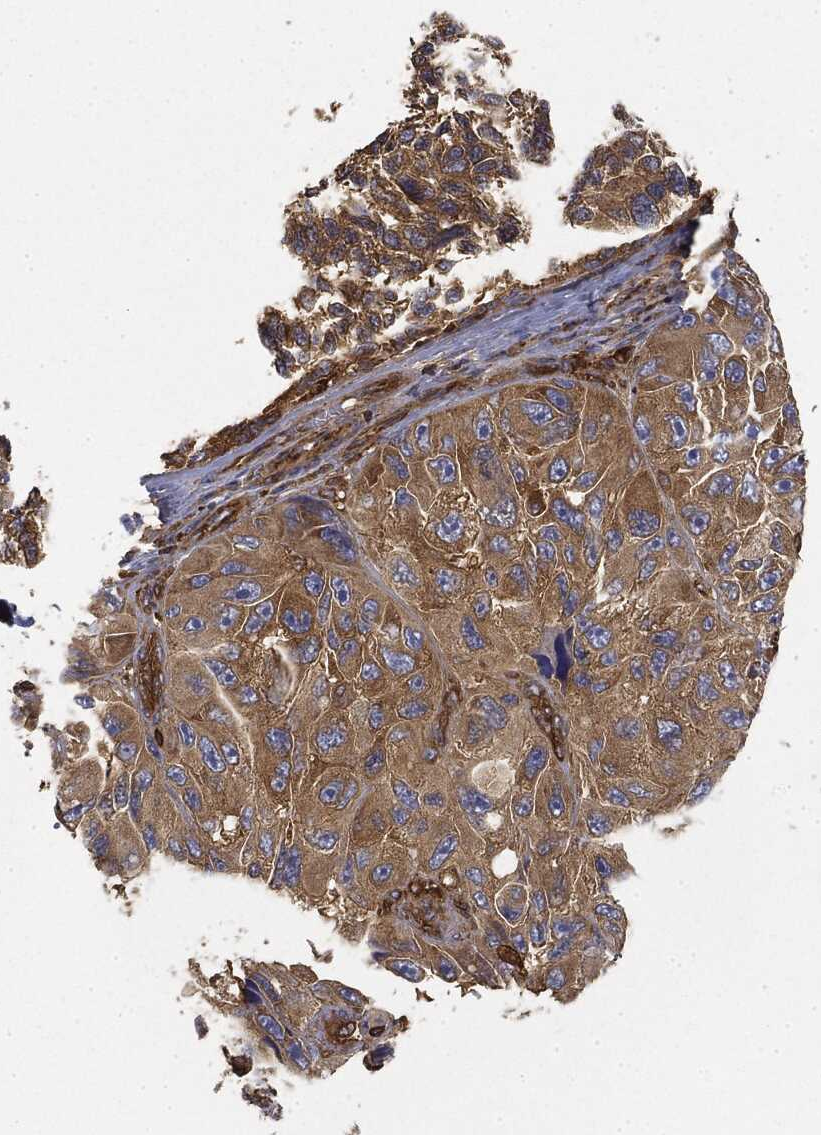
{"staining": {"intensity": "strong", "quantity": "25%-75%", "location": "cytoplasmic/membranous"}, "tissue": "melanoma", "cell_type": "Tumor cells", "image_type": "cancer", "snomed": [{"axis": "morphology", "description": "Malignant melanoma, NOS"}, {"axis": "topography", "description": "Skin"}], "caption": "Immunohistochemical staining of human malignant melanoma shows high levels of strong cytoplasmic/membranous protein expression in about 25%-75% of tumor cells. (DAB (3,3'-diaminobenzidine) = brown stain, brightfield microscopy at high magnification).", "gene": "WDR1", "patient": {"sex": "female", "age": 73}}